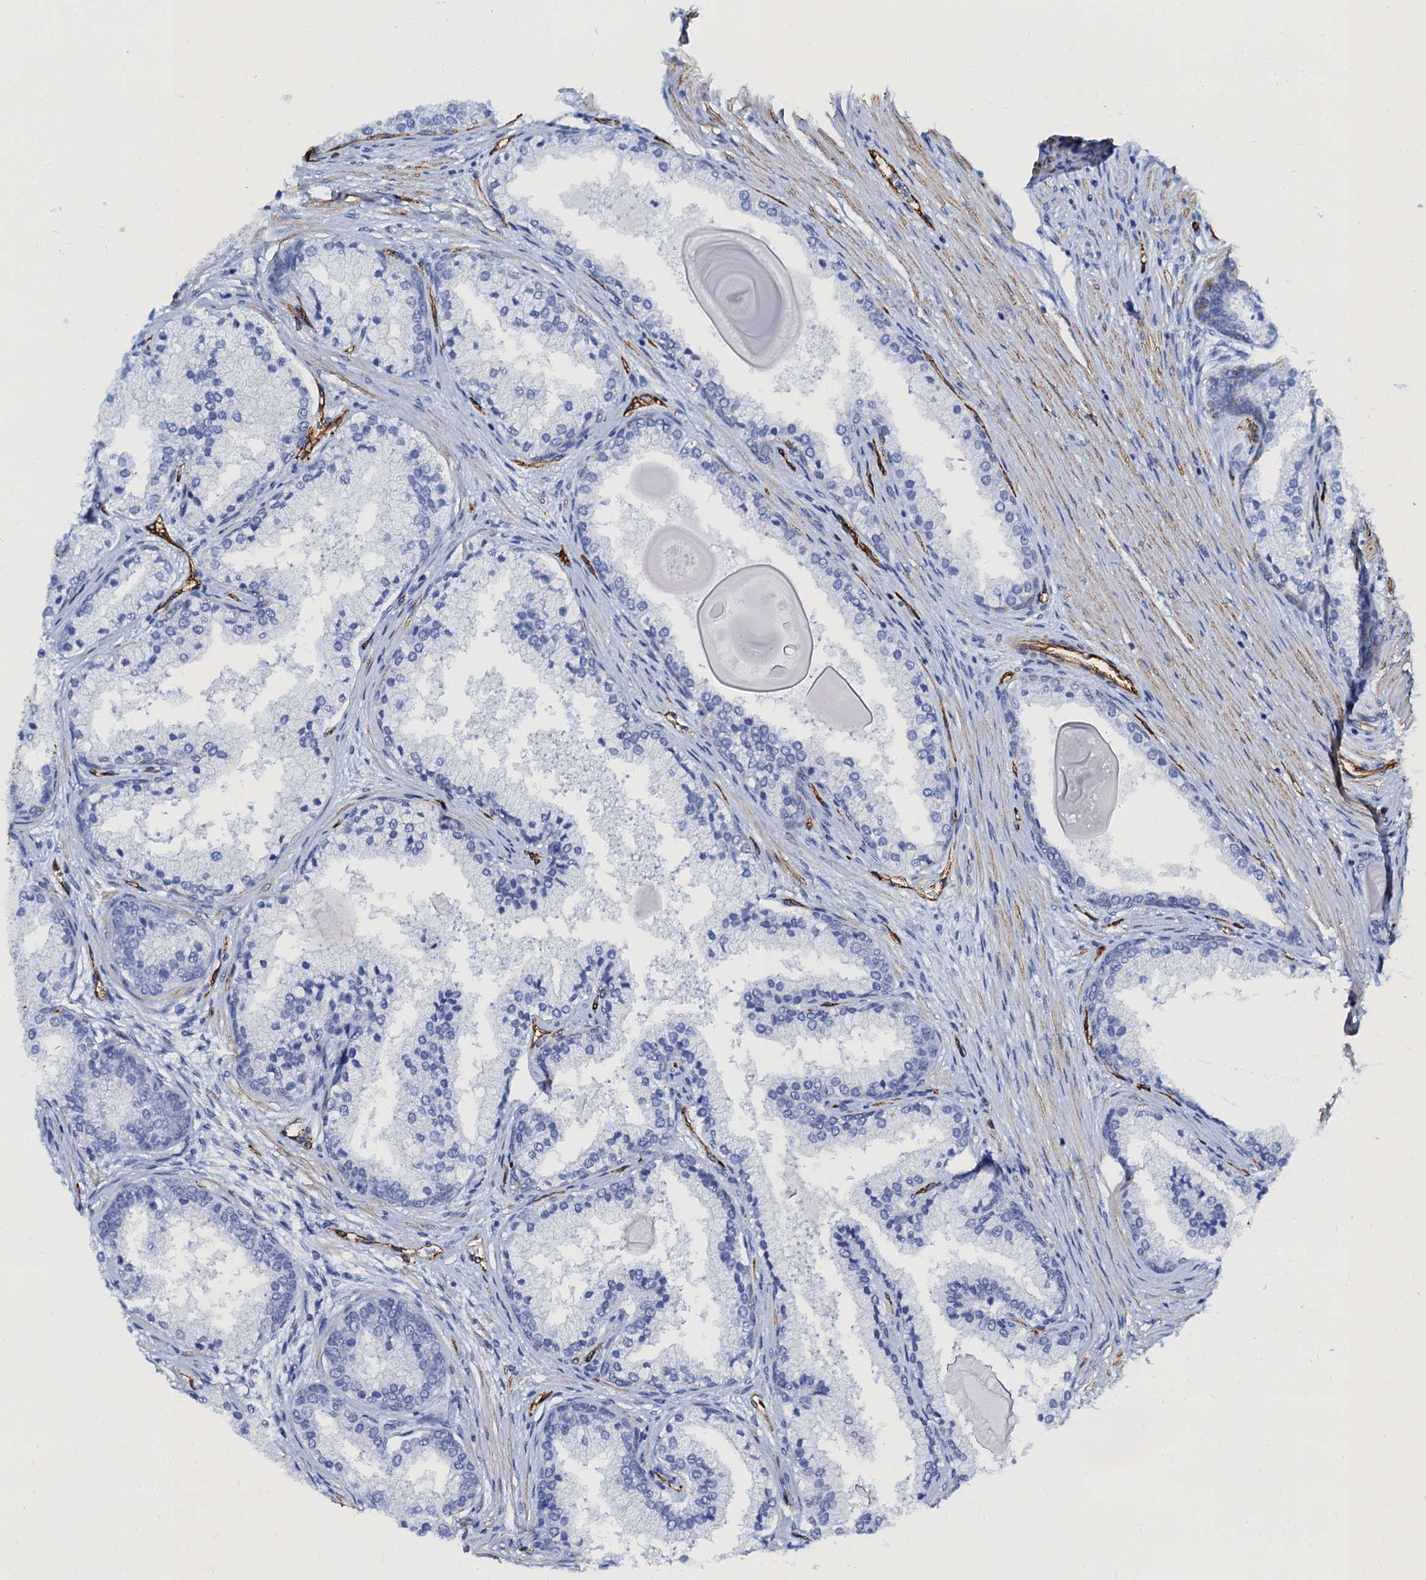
{"staining": {"intensity": "negative", "quantity": "none", "location": "none"}, "tissue": "prostate cancer", "cell_type": "Tumor cells", "image_type": "cancer", "snomed": [{"axis": "morphology", "description": "Adenocarcinoma, Low grade"}, {"axis": "topography", "description": "Prostate"}], "caption": "The photomicrograph demonstrates no staining of tumor cells in prostate low-grade adenocarcinoma.", "gene": "CAVIN2", "patient": {"sex": "male", "age": 59}}